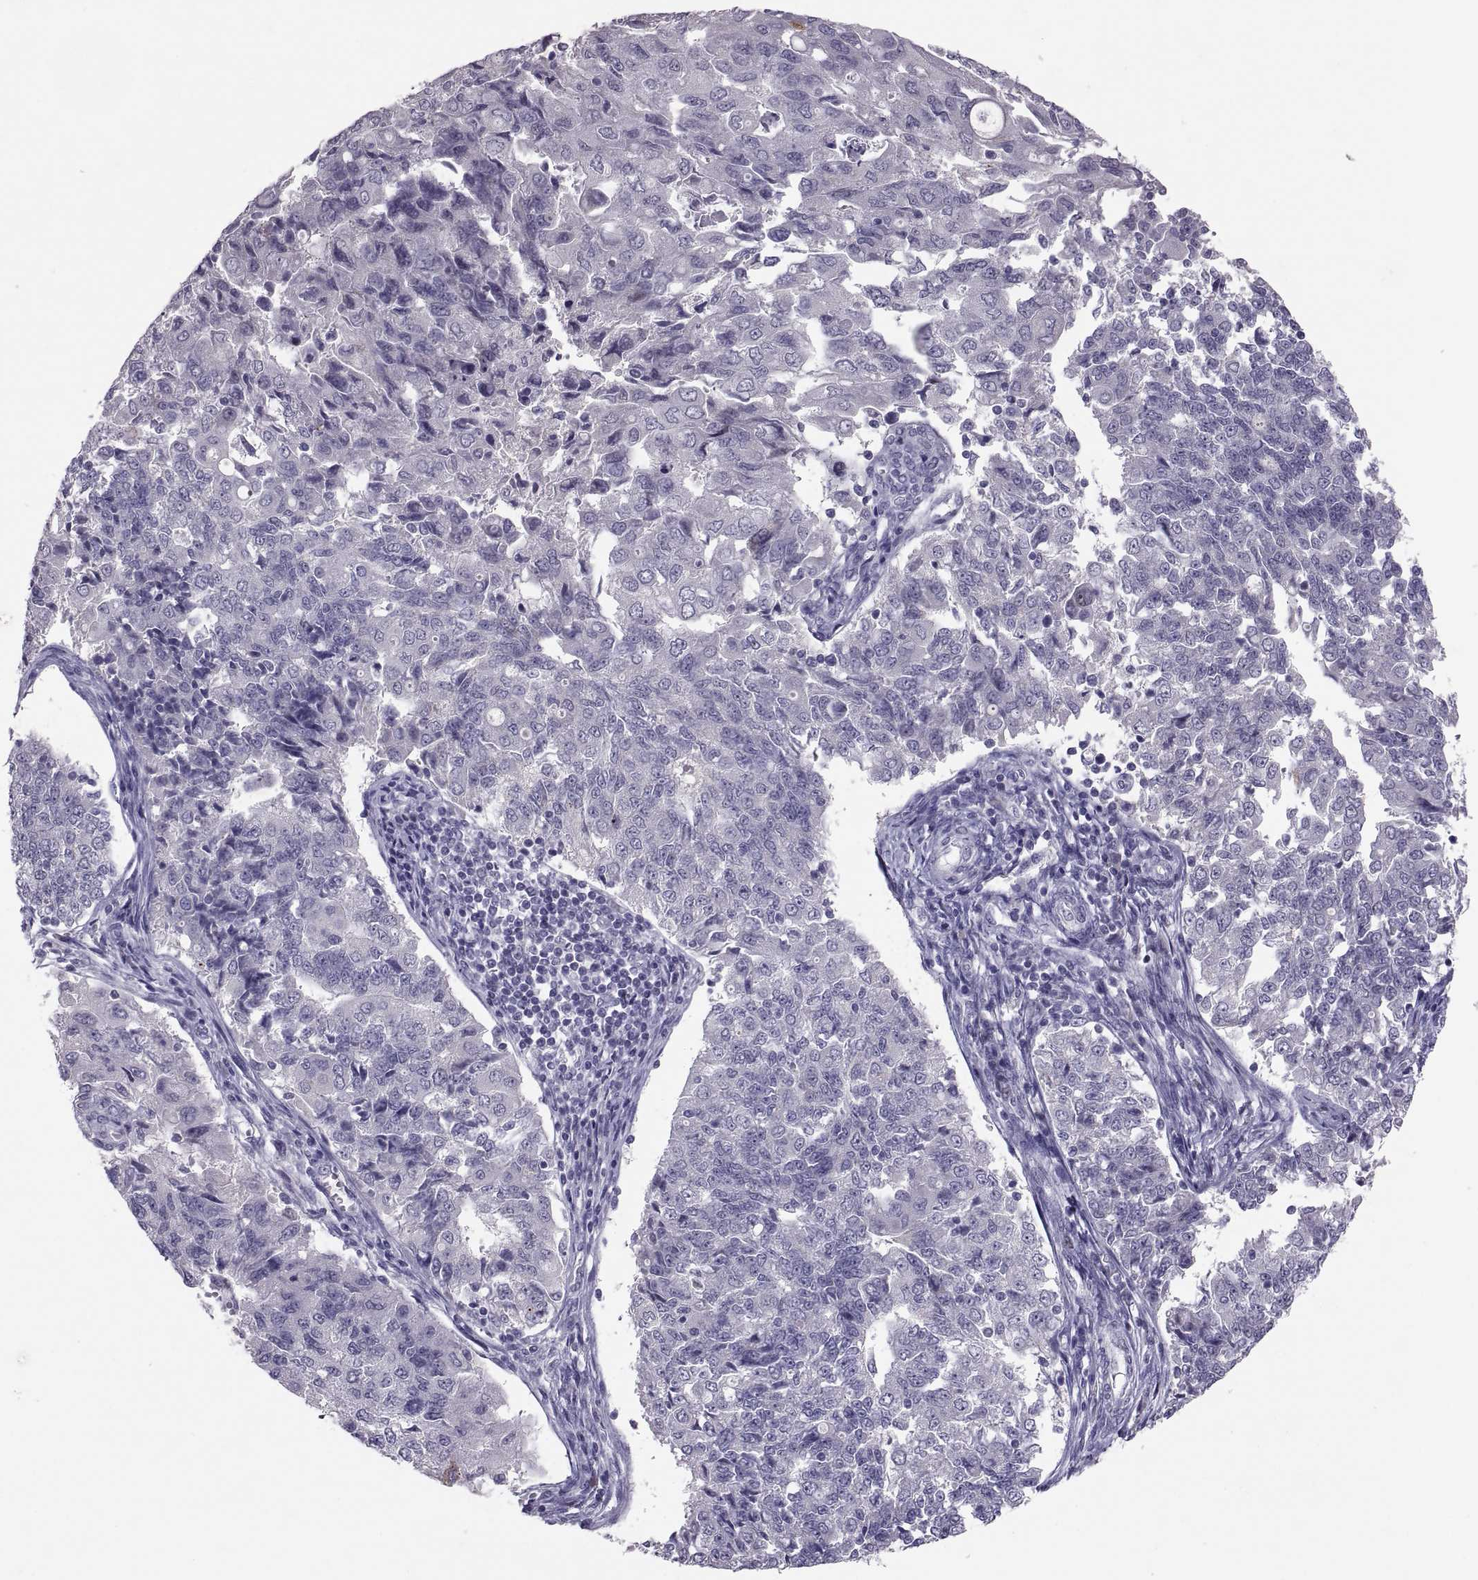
{"staining": {"intensity": "negative", "quantity": "none", "location": "none"}, "tissue": "endometrial cancer", "cell_type": "Tumor cells", "image_type": "cancer", "snomed": [{"axis": "morphology", "description": "Adenocarcinoma, NOS"}, {"axis": "topography", "description": "Endometrium"}], "caption": "IHC image of human endometrial cancer stained for a protein (brown), which shows no positivity in tumor cells. Brightfield microscopy of immunohistochemistry stained with DAB (brown) and hematoxylin (blue), captured at high magnification.", "gene": "PTN", "patient": {"sex": "female", "age": 43}}